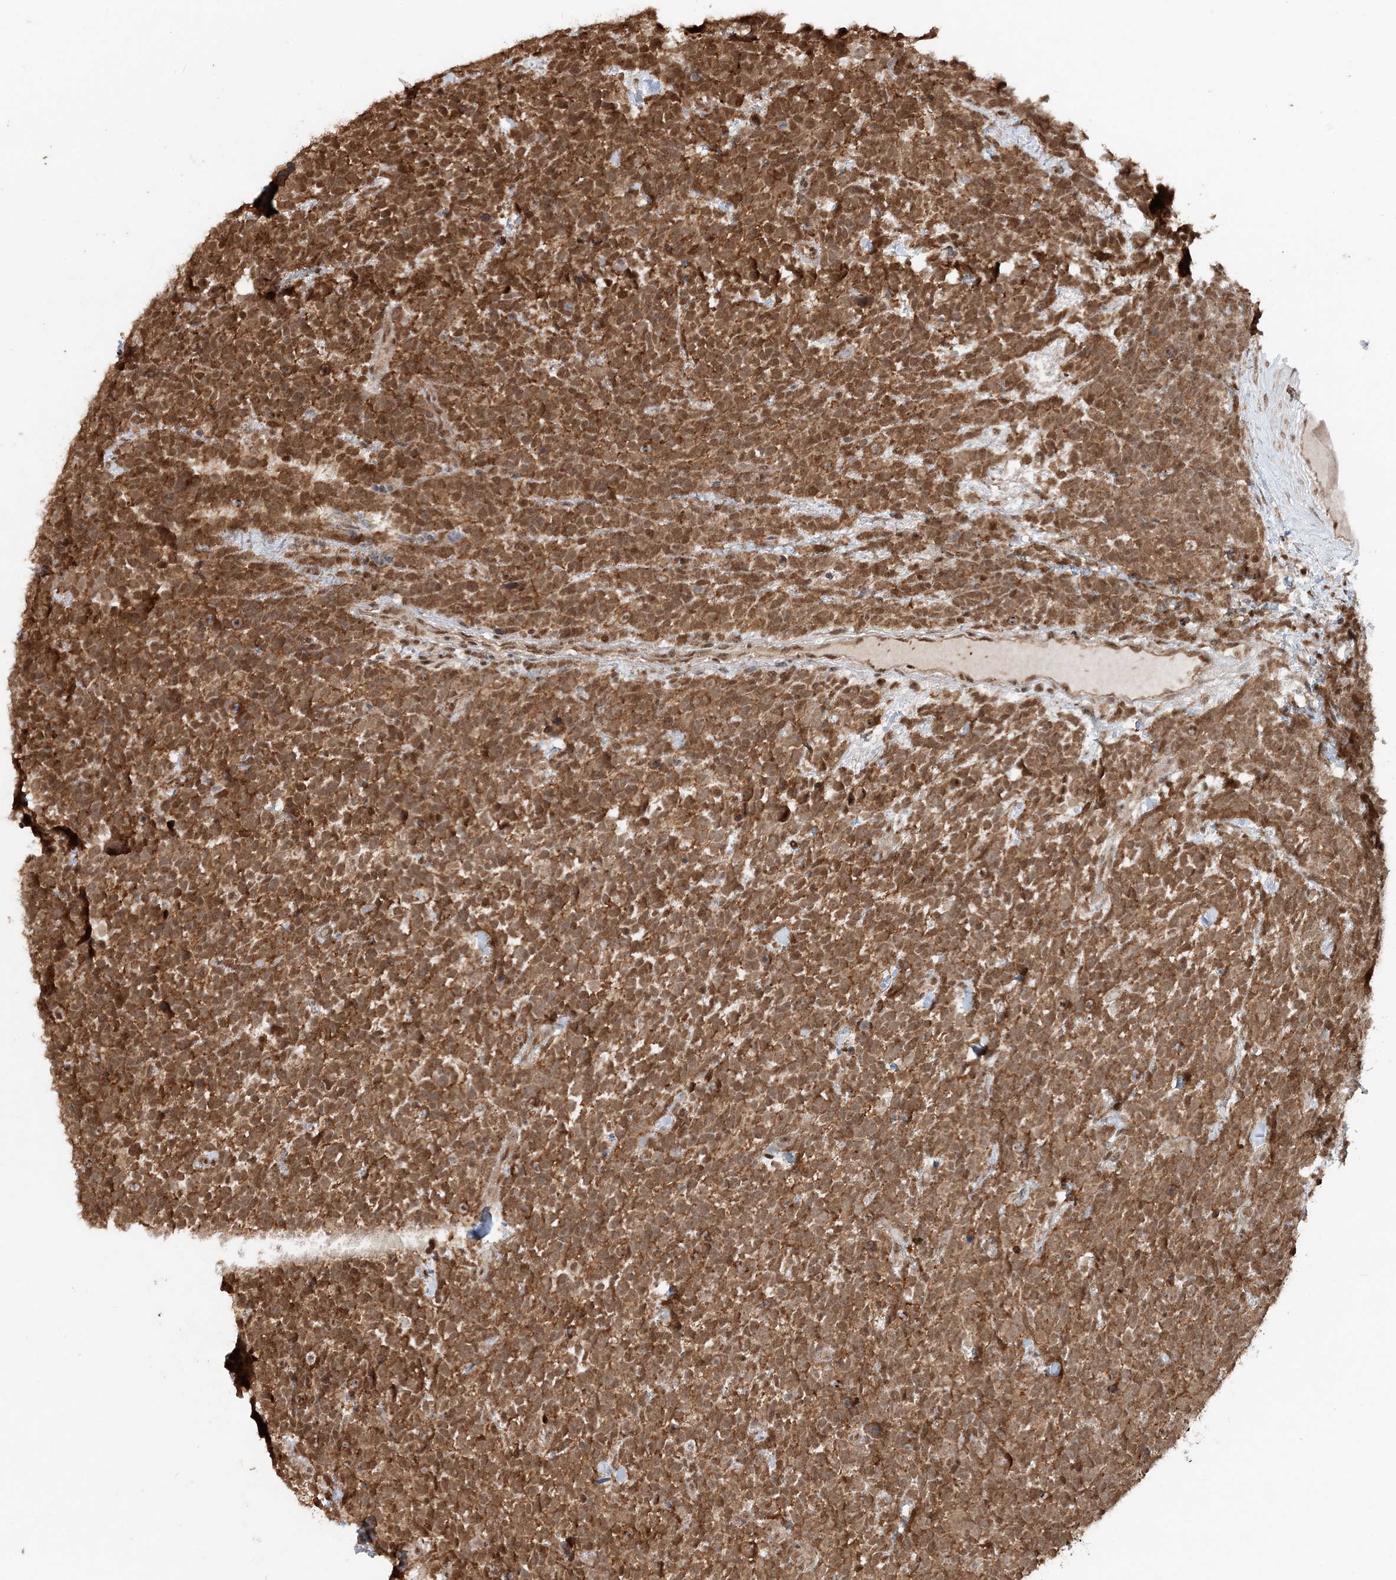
{"staining": {"intensity": "moderate", "quantity": ">75%", "location": "cytoplasmic/membranous,nuclear"}, "tissue": "urothelial cancer", "cell_type": "Tumor cells", "image_type": "cancer", "snomed": [{"axis": "morphology", "description": "Urothelial carcinoma, High grade"}, {"axis": "topography", "description": "Urinary bladder"}], "caption": "Moderate cytoplasmic/membranous and nuclear staining for a protein is identified in approximately >75% of tumor cells of urothelial cancer using immunohistochemistry (IHC).", "gene": "ARHGAP35", "patient": {"sex": "female", "age": 82}}